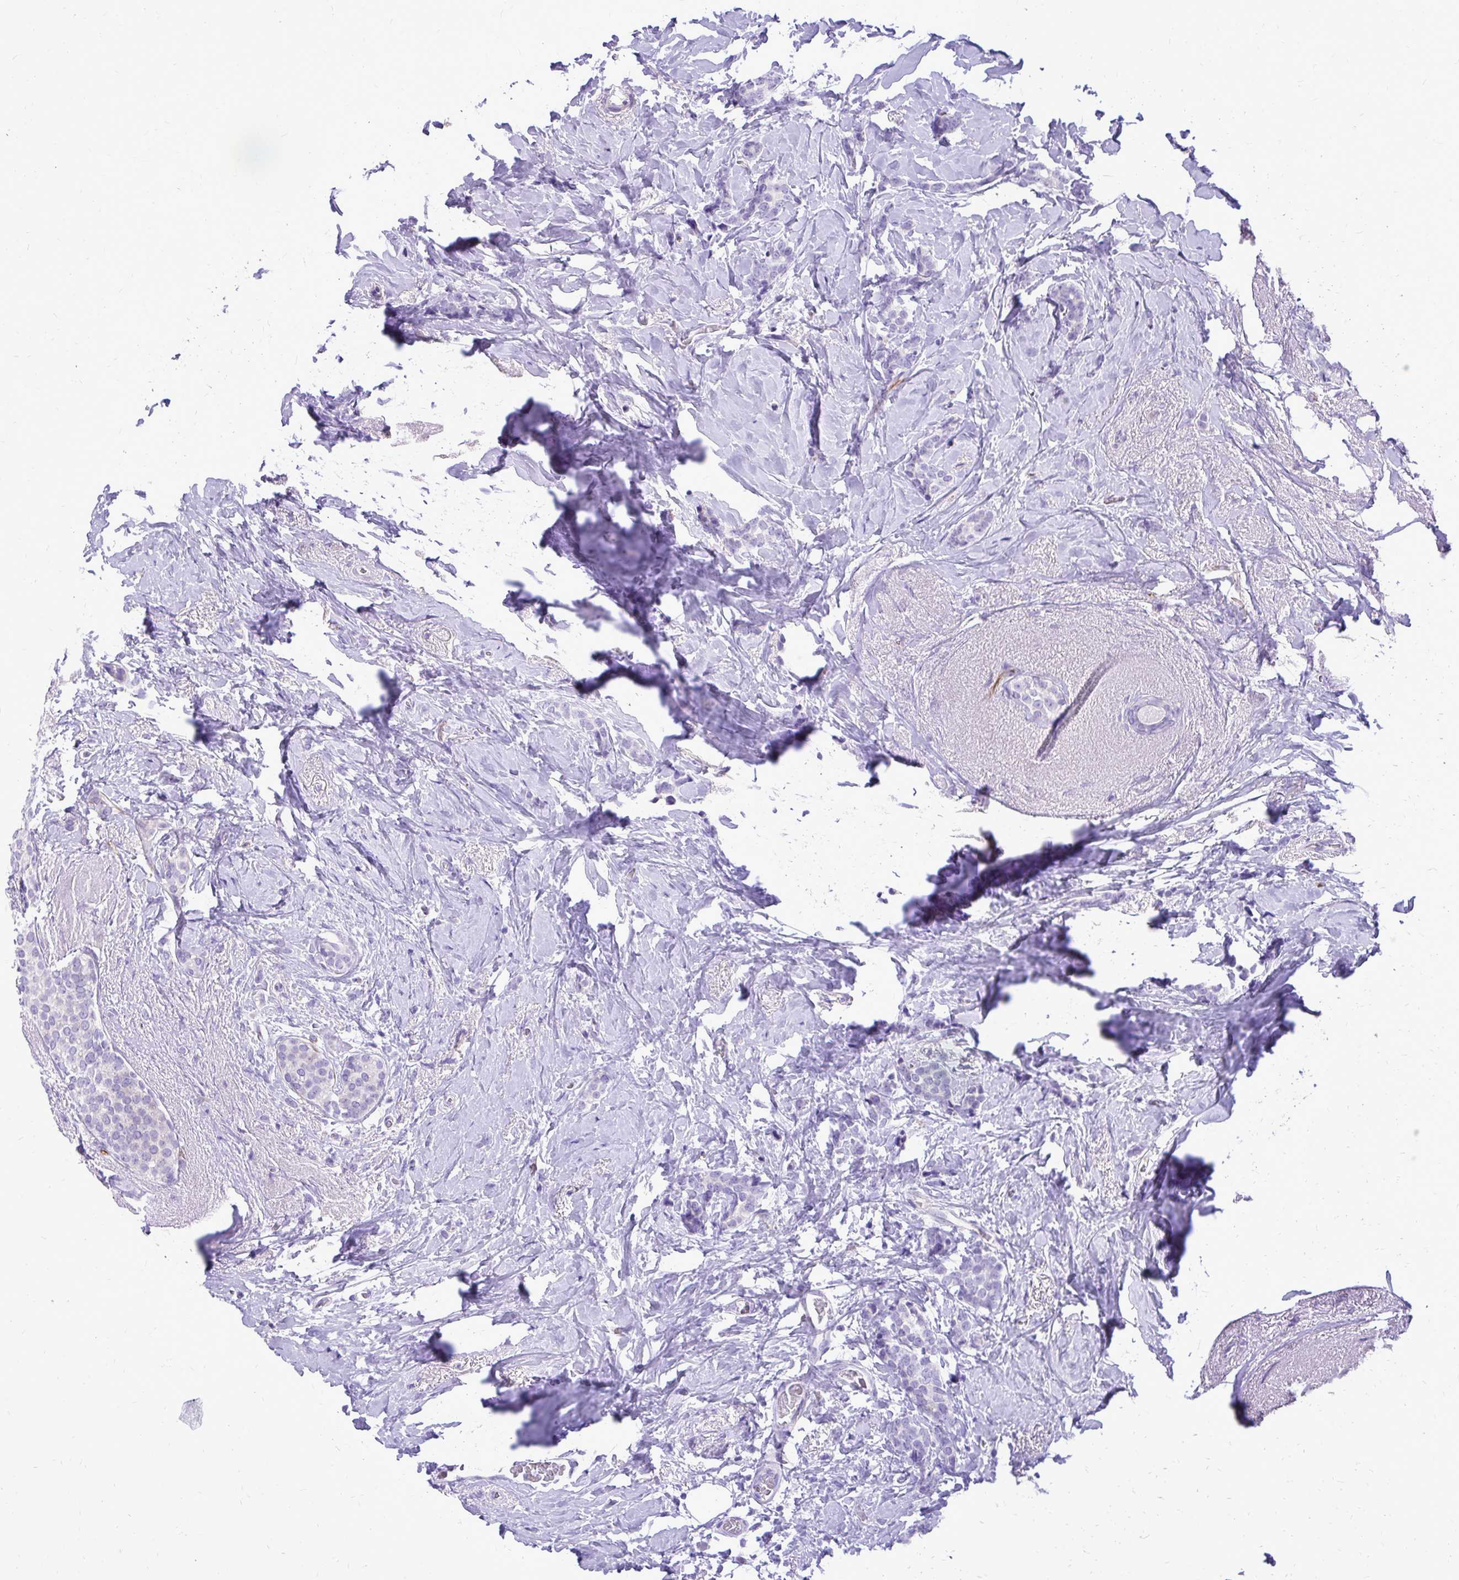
{"staining": {"intensity": "negative", "quantity": "none", "location": "none"}, "tissue": "breast cancer", "cell_type": "Tumor cells", "image_type": "cancer", "snomed": [{"axis": "morphology", "description": "Normal tissue, NOS"}, {"axis": "morphology", "description": "Duct carcinoma"}, {"axis": "topography", "description": "Breast"}], "caption": "IHC micrograph of breast intraductal carcinoma stained for a protein (brown), which demonstrates no staining in tumor cells.", "gene": "PELI3", "patient": {"sex": "female", "age": 77}}